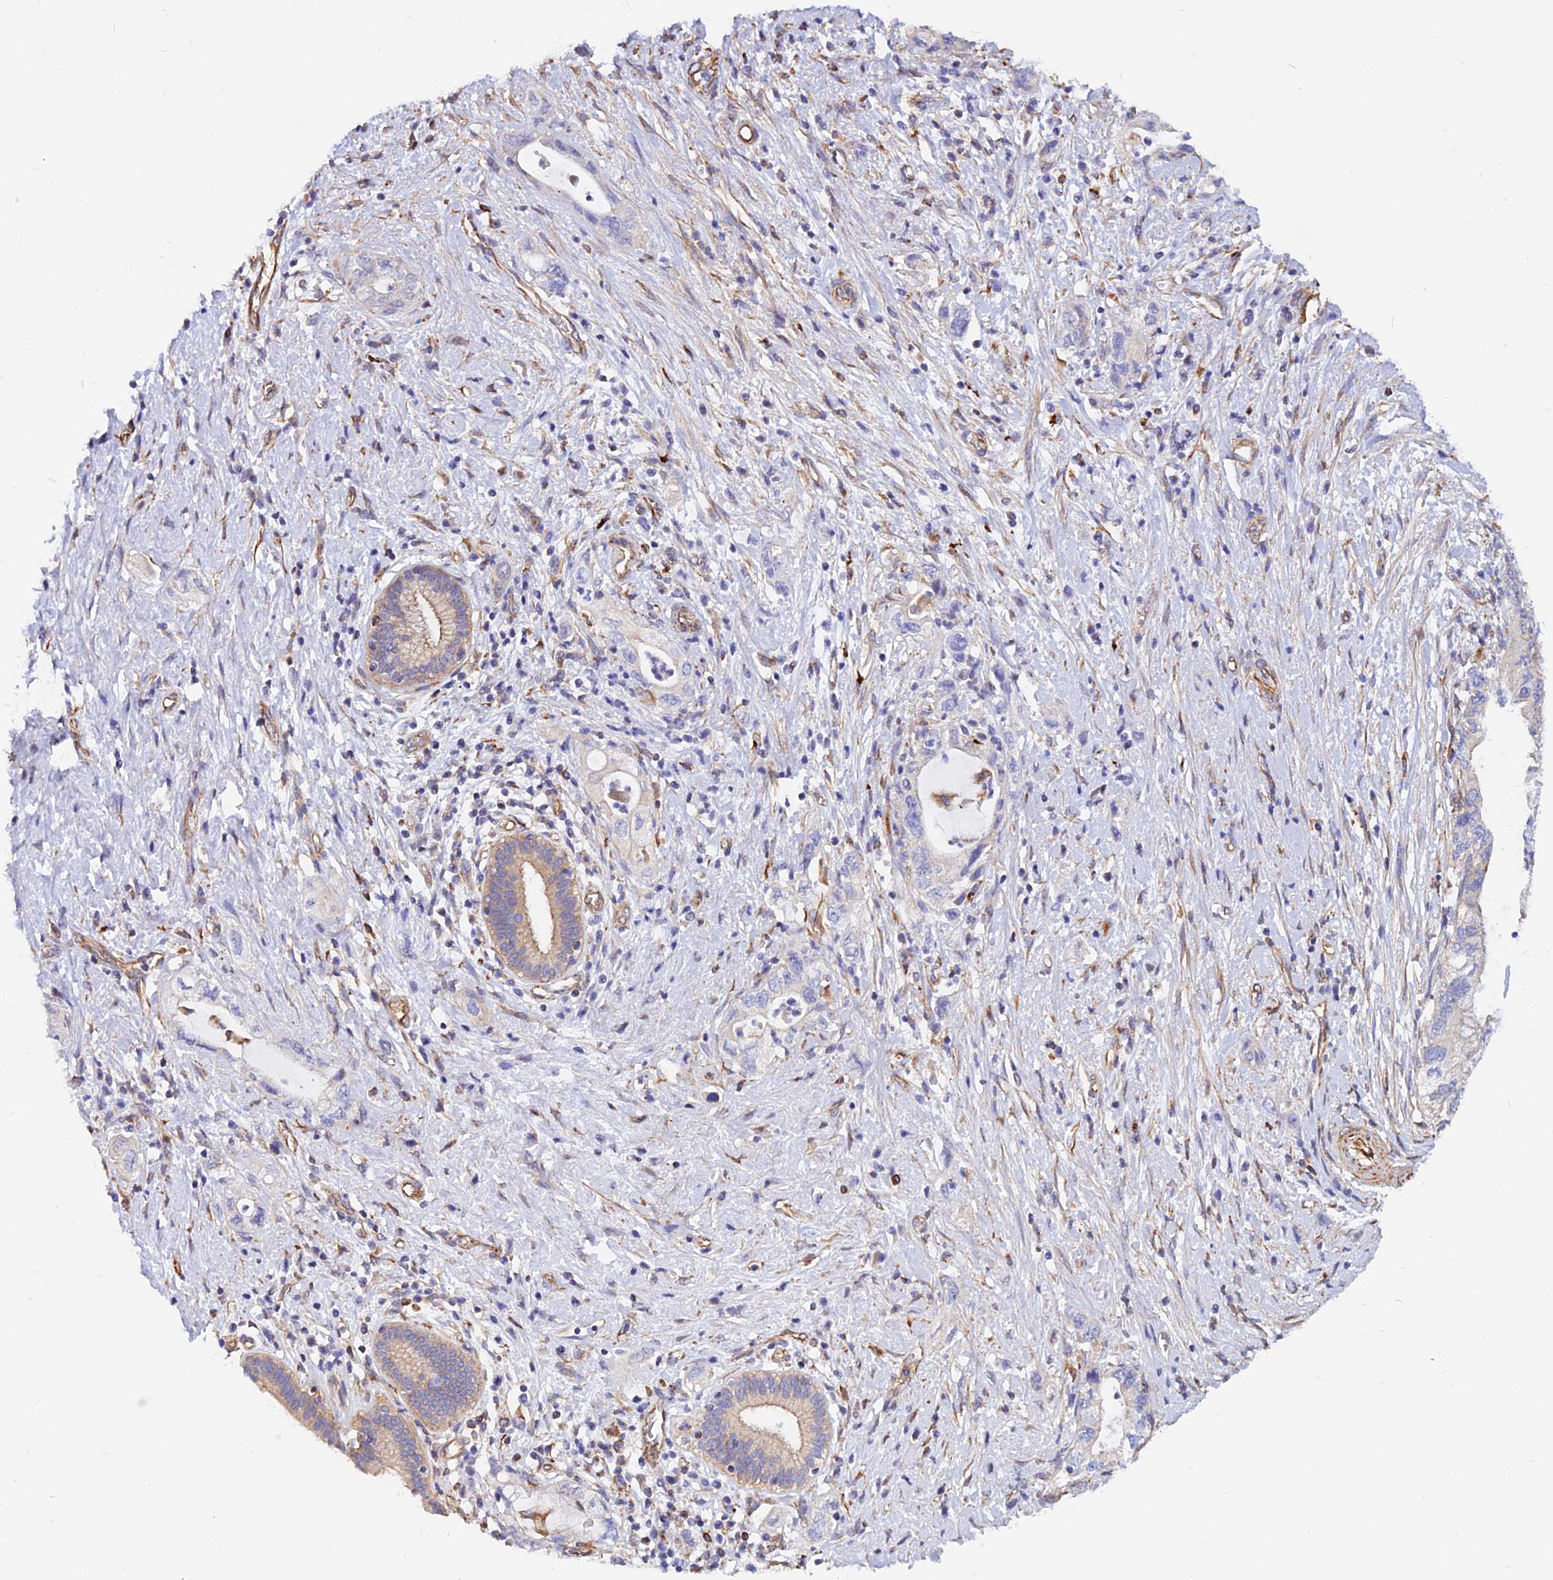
{"staining": {"intensity": "negative", "quantity": "none", "location": "none"}, "tissue": "pancreatic cancer", "cell_type": "Tumor cells", "image_type": "cancer", "snomed": [{"axis": "morphology", "description": "Adenocarcinoma, NOS"}, {"axis": "topography", "description": "Pancreas"}], "caption": "An IHC photomicrograph of adenocarcinoma (pancreatic) is shown. There is no staining in tumor cells of adenocarcinoma (pancreatic).", "gene": "CDK18", "patient": {"sex": "female", "age": 73}}